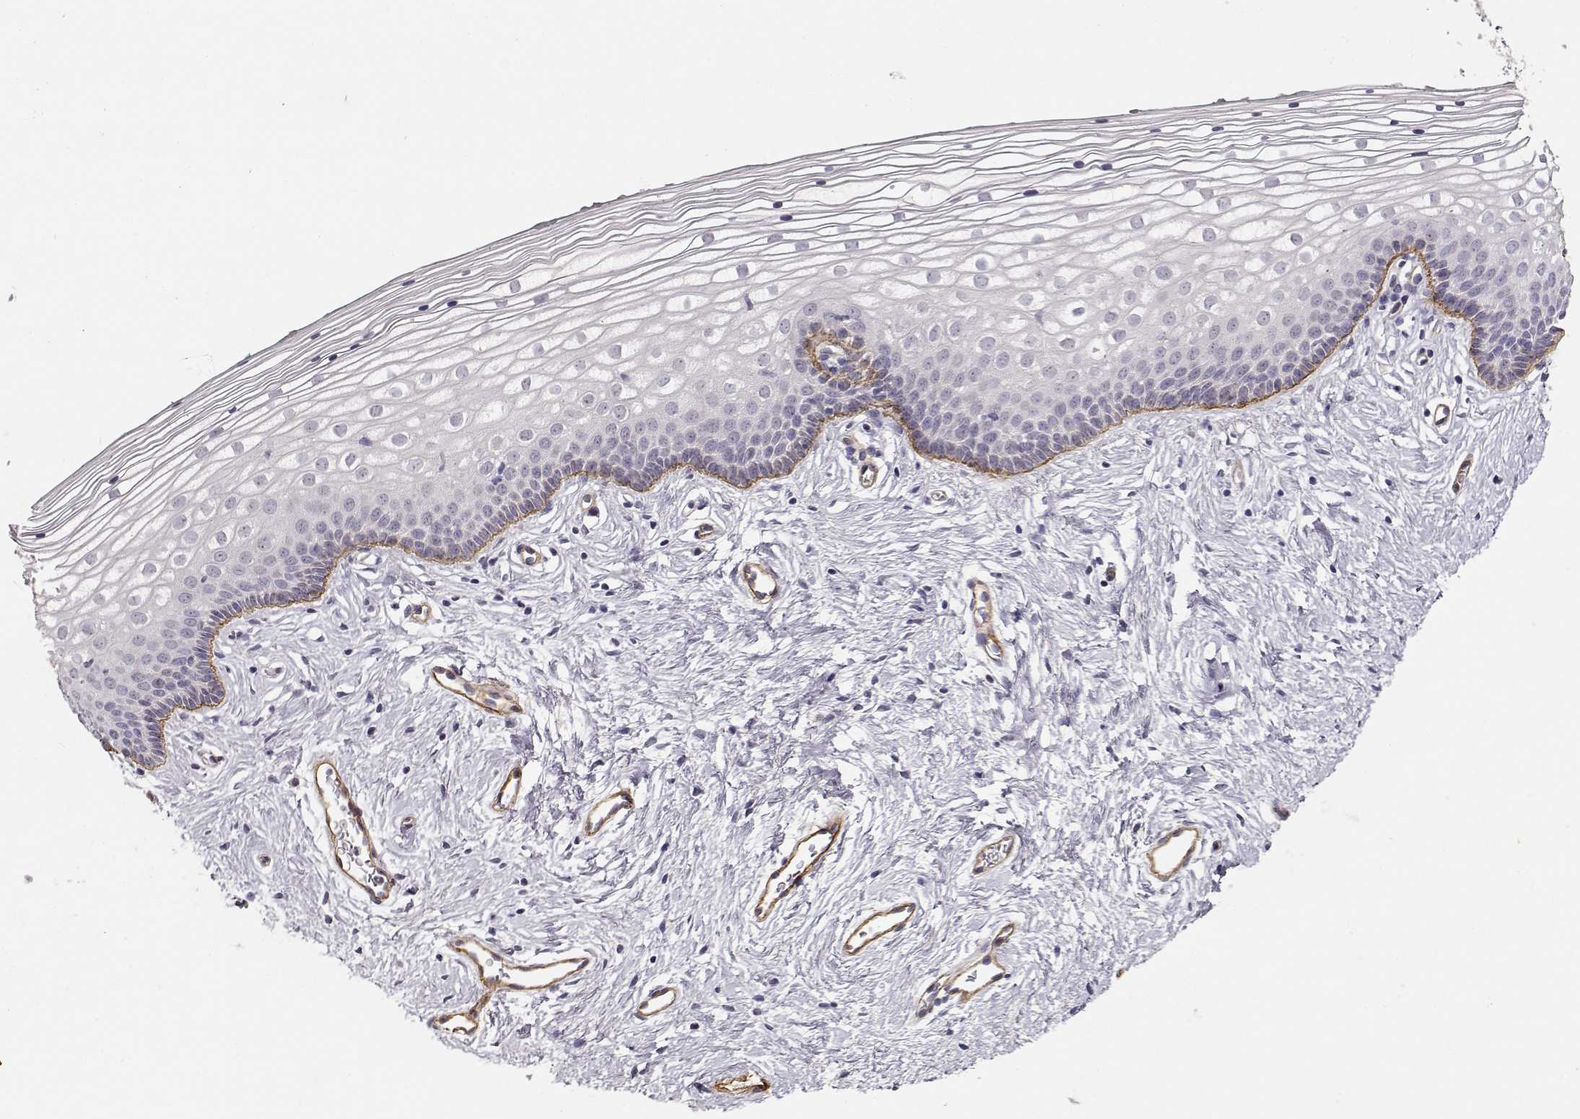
{"staining": {"intensity": "negative", "quantity": "none", "location": "none"}, "tissue": "vagina", "cell_type": "Squamous epithelial cells", "image_type": "normal", "snomed": [{"axis": "morphology", "description": "Normal tissue, NOS"}, {"axis": "topography", "description": "Vagina"}], "caption": "The image exhibits no staining of squamous epithelial cells in unremarkable vagina.", "gene": "LAMA5", "patient": {"sex": "female", "age": 36}}